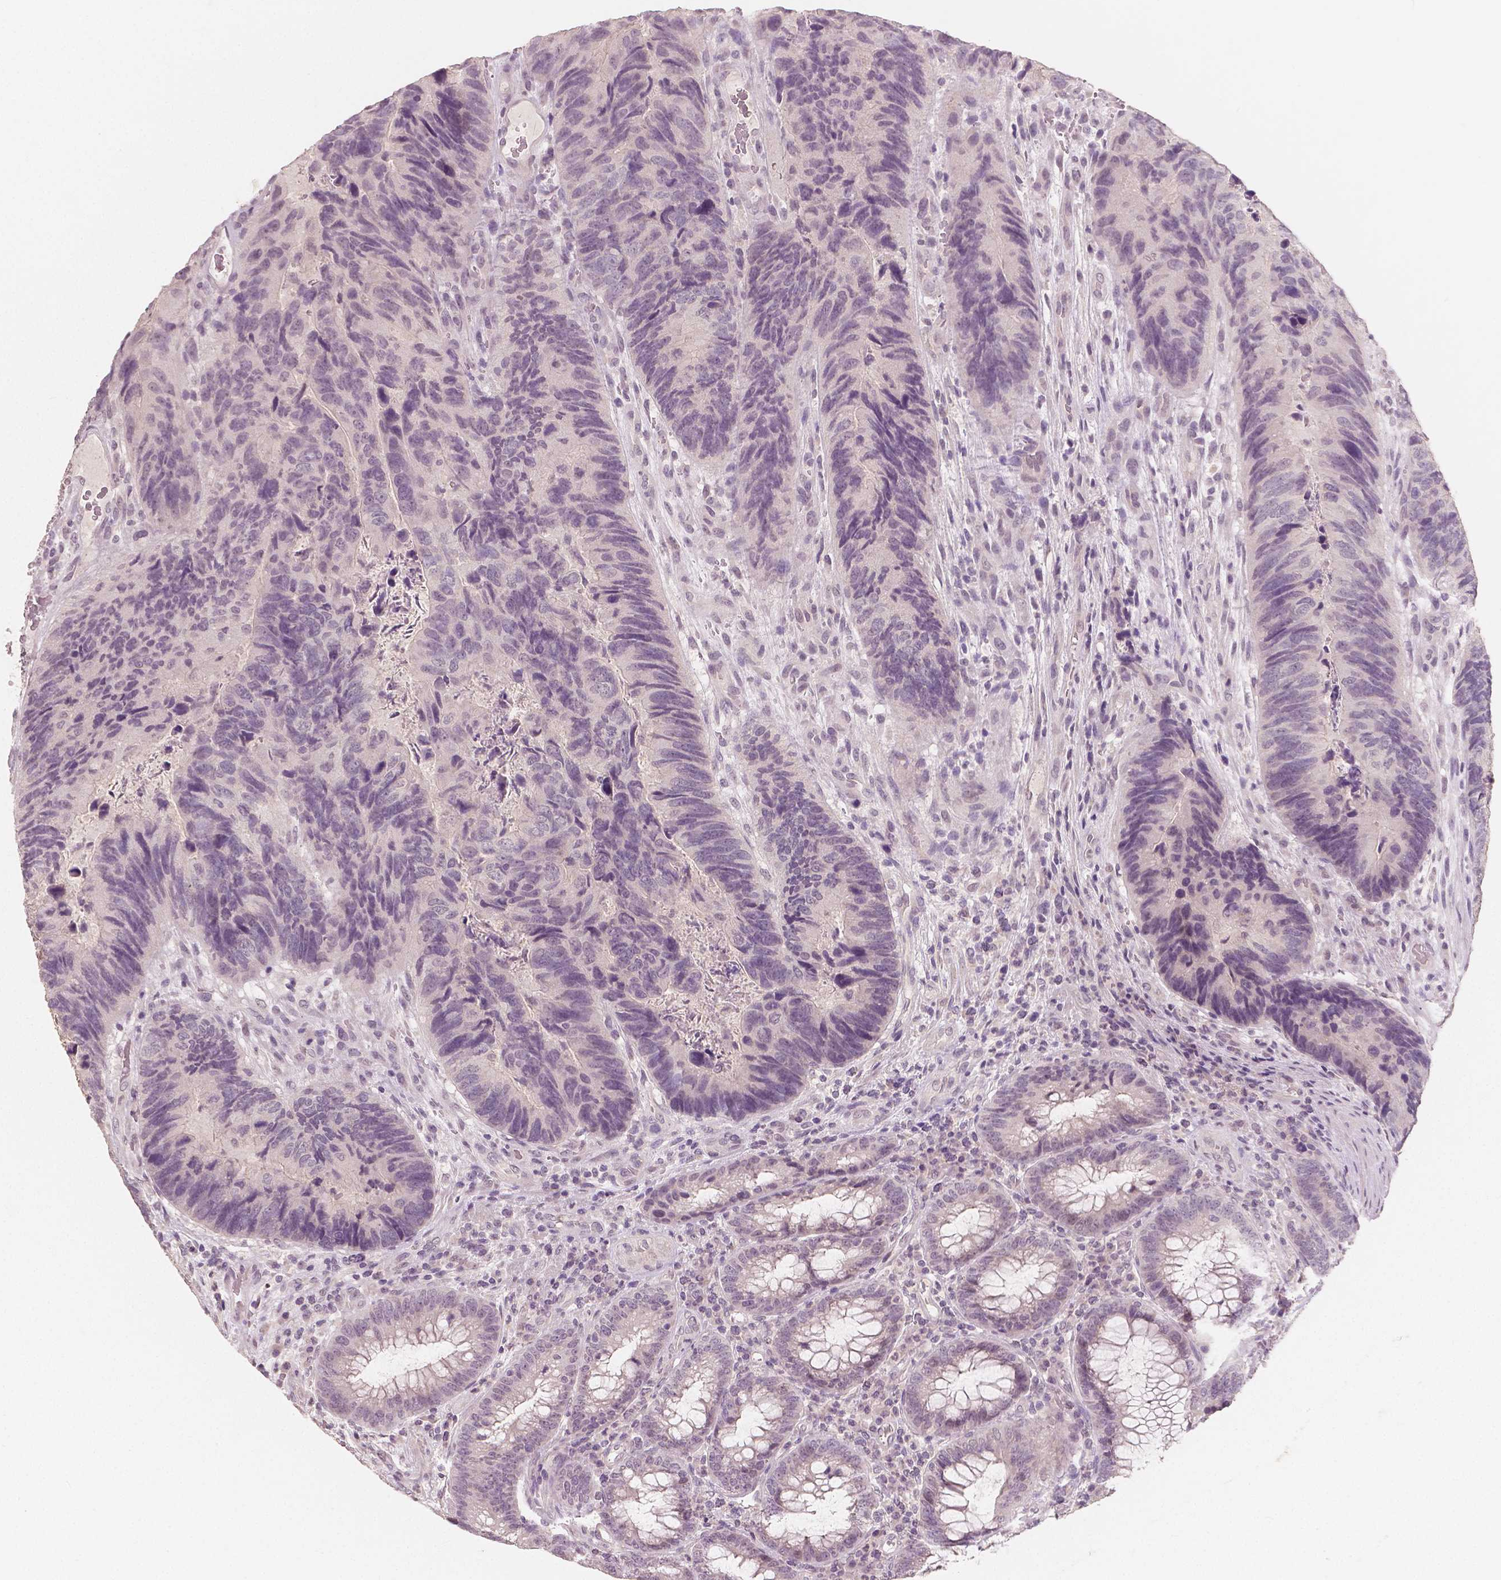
{"staining": {"intensity": "negative", "quantity": "none", "location": "none"}, "tissue": "colorectal cancer", "cell_type": "Tumor cells", "image_type": "cancer", "snomed": [{"axis": "morphology", "description": "Adenocarcinoma, NOS"}, {"axis": "topography", "description": "Colon"}], "caption": "Tumor cells are negative for protein expression in human adenocarcinoma (colorectal). (Stains: DAB (3,3'-diaminobenzidine) IHC with hematoxylin counter stain, Microscopy: brightfield microscopy at high magnification).", "gene": "RNASE7", "patient": {"sex": "female", "age": 67}}